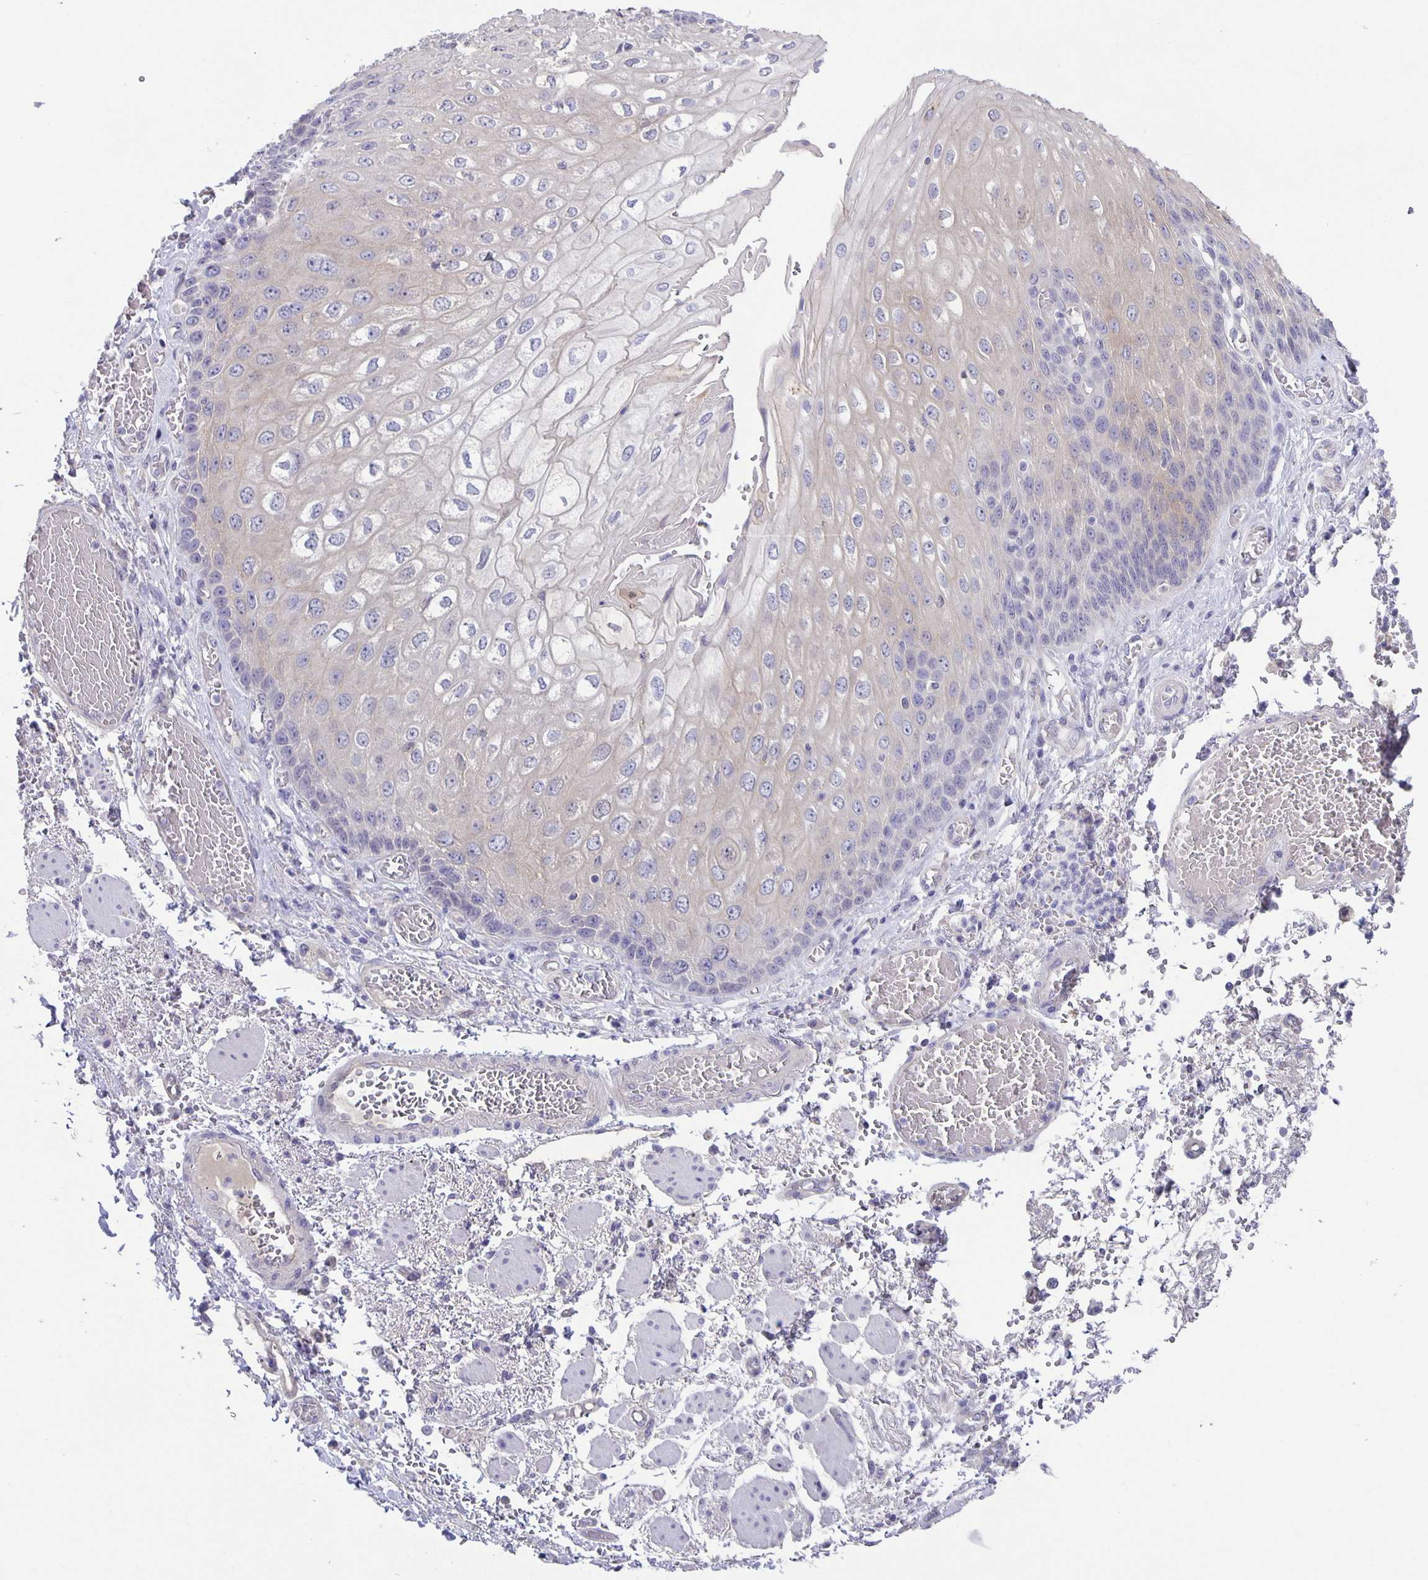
{"staining": {"intensity": "negative", "quantity": "none", "location": "none"}, "tissue": "esophagus", "cell_type": "Squamous epithelial cells", "image_type": "normal", "snomed": [{"axis": "morphology", "description": "Normal tissue, NOS"}, {"axis": "morphology", "description": "Adenocarcinoma, NOS"}, {"axis": "topography", "description": "Esophagus"}], "caption": "Immunohistochemistry of normal human esophagus reveals no positivity in squamous epithelial cells.", "gene": "PTPN3", "patient": {"sex": "male", "age": 81}}